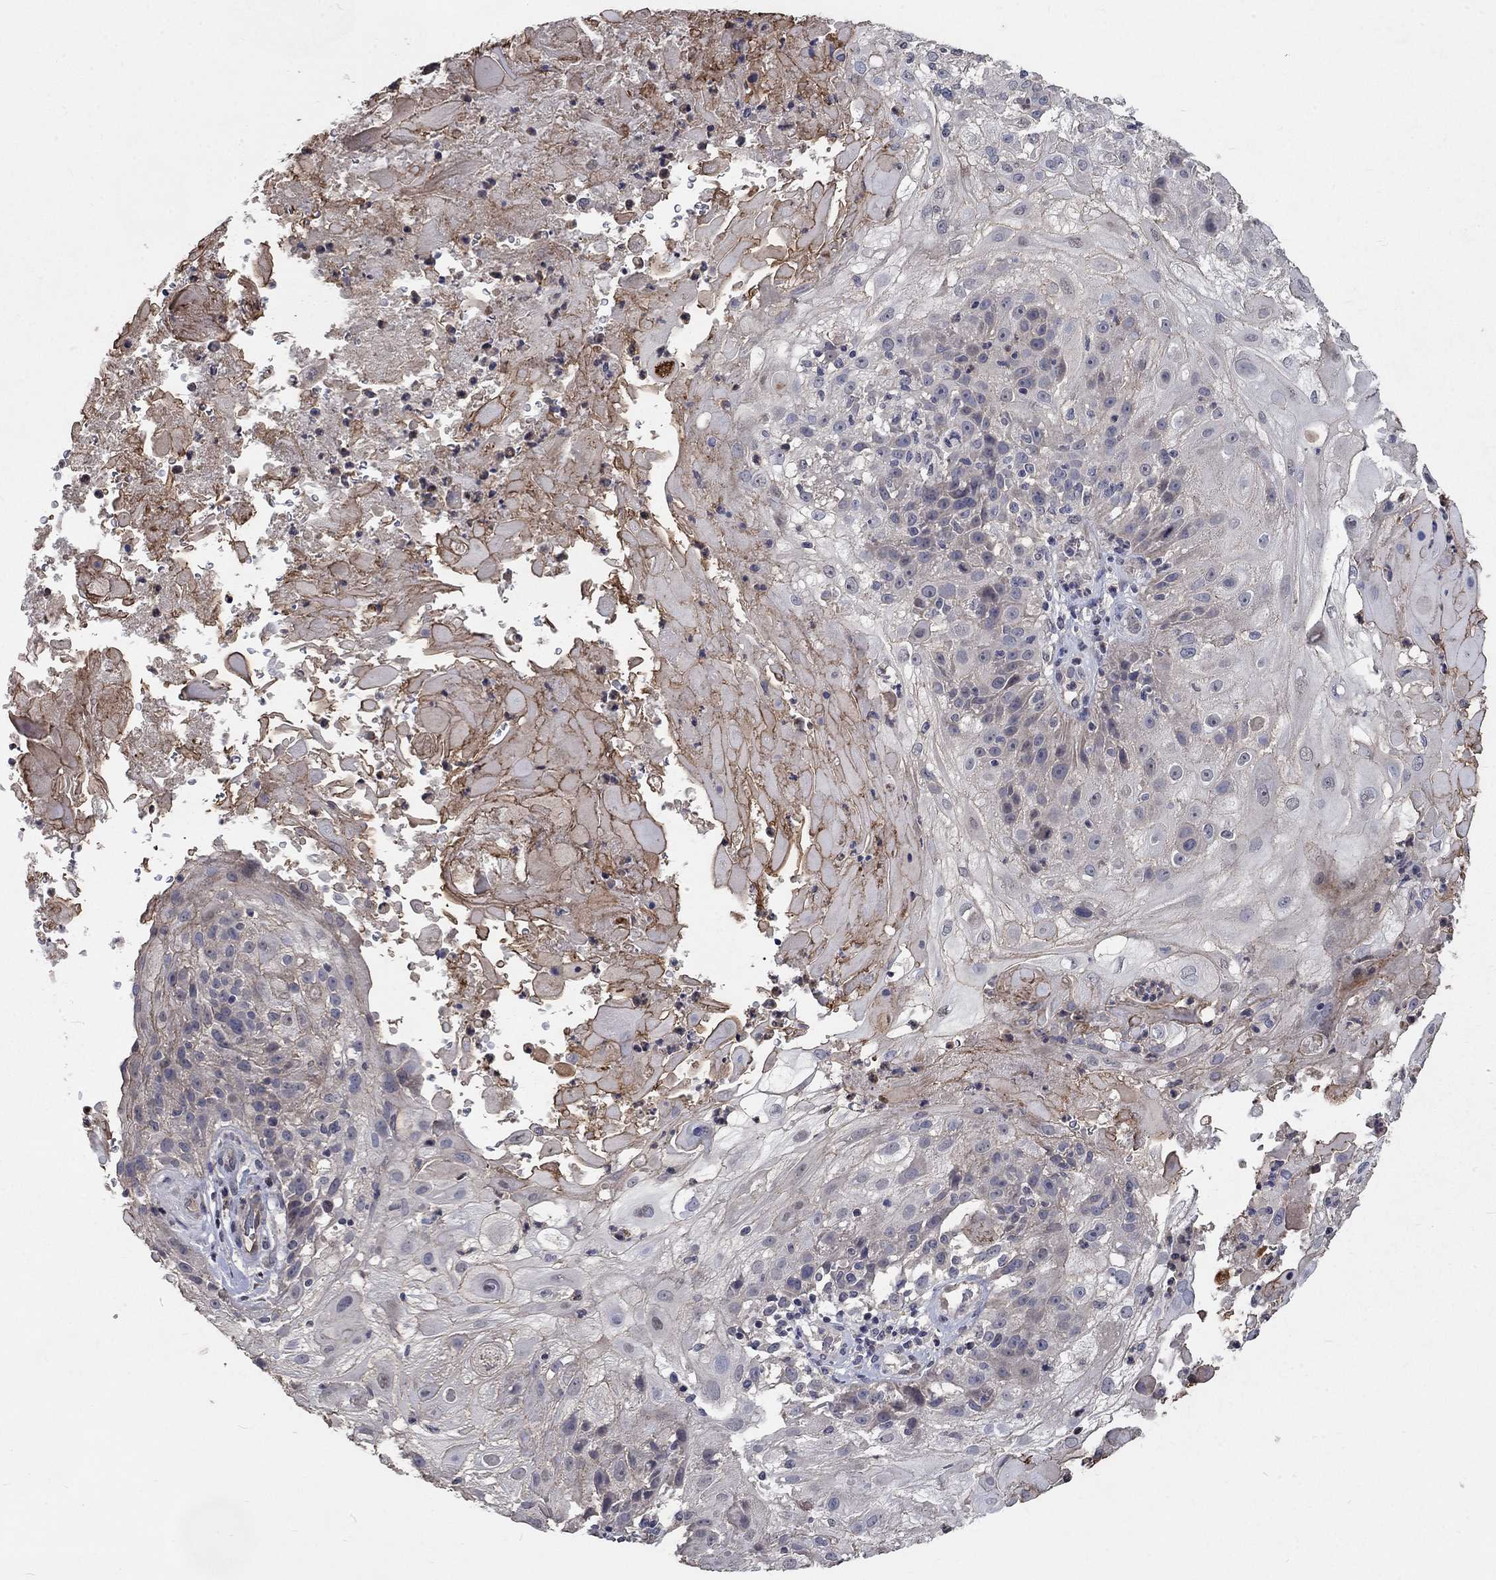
{"staining": {"intensity": "negative", "quantity": "none", "location": "none"}, "tissue": "skin cancer", "cell_type": "Tumor cells", "image_type": "cancer", "snomed": [{"axis": "morphology", "description": "Normal tissue, NOS"}, {"axis": "morphology", "description": "Squamous cell carcinoma, NOS"}, {"axis": "topography", "description": "Skin"}], "caption": "This is an immunohistochemistry image of squamous cell carcinoma (skin). There is no staining in tumor cells.", "gene": "CHST5", "patient": {"sex": "female", "age": 83}}